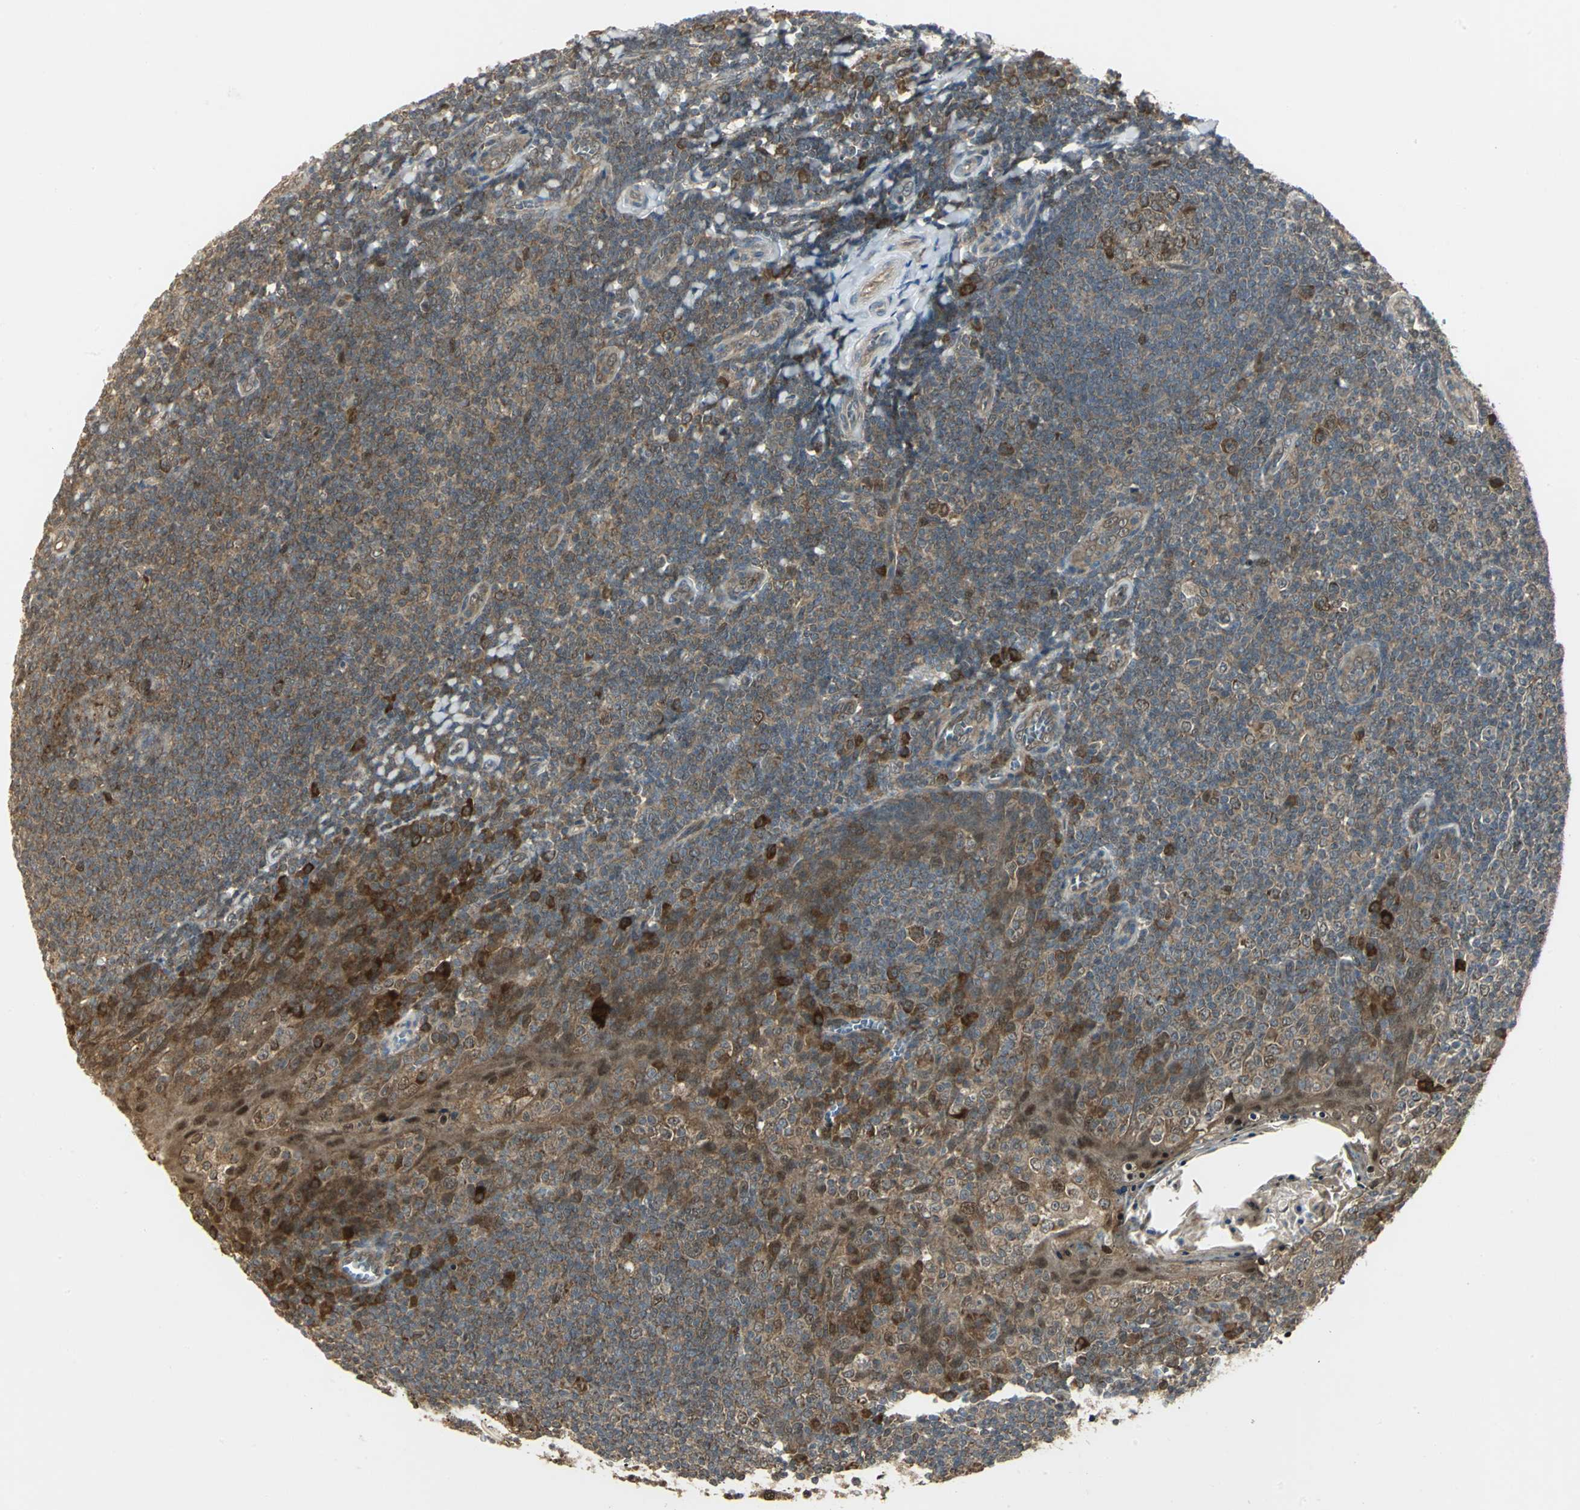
{"staining": {"intensity": "moderate", "quantity": ">75%", "location": "cytoplasmic/membranous"}, "tissue": "tonsil", "cell_type": "Germinal center cells", "image_type": "normal", "snomed": [{"axis": "morphology", "description": "Normal tissue, NOS"}, {"axis": "topography", "description": "Tonsil"}], "caption": "Immunohistochemistry (IHC) micrograph of benign tonsil: human tonsil stained using immunohistochemistry (IHC) shows medium levels of moderate protein expression localized specifically in the cytoplasmic/membranous of germinal center cells, appearing as a cytoplasmic/membranous brown color.", "gene": "PSMC4", "patient": {"sex": "male", "age": 31}}